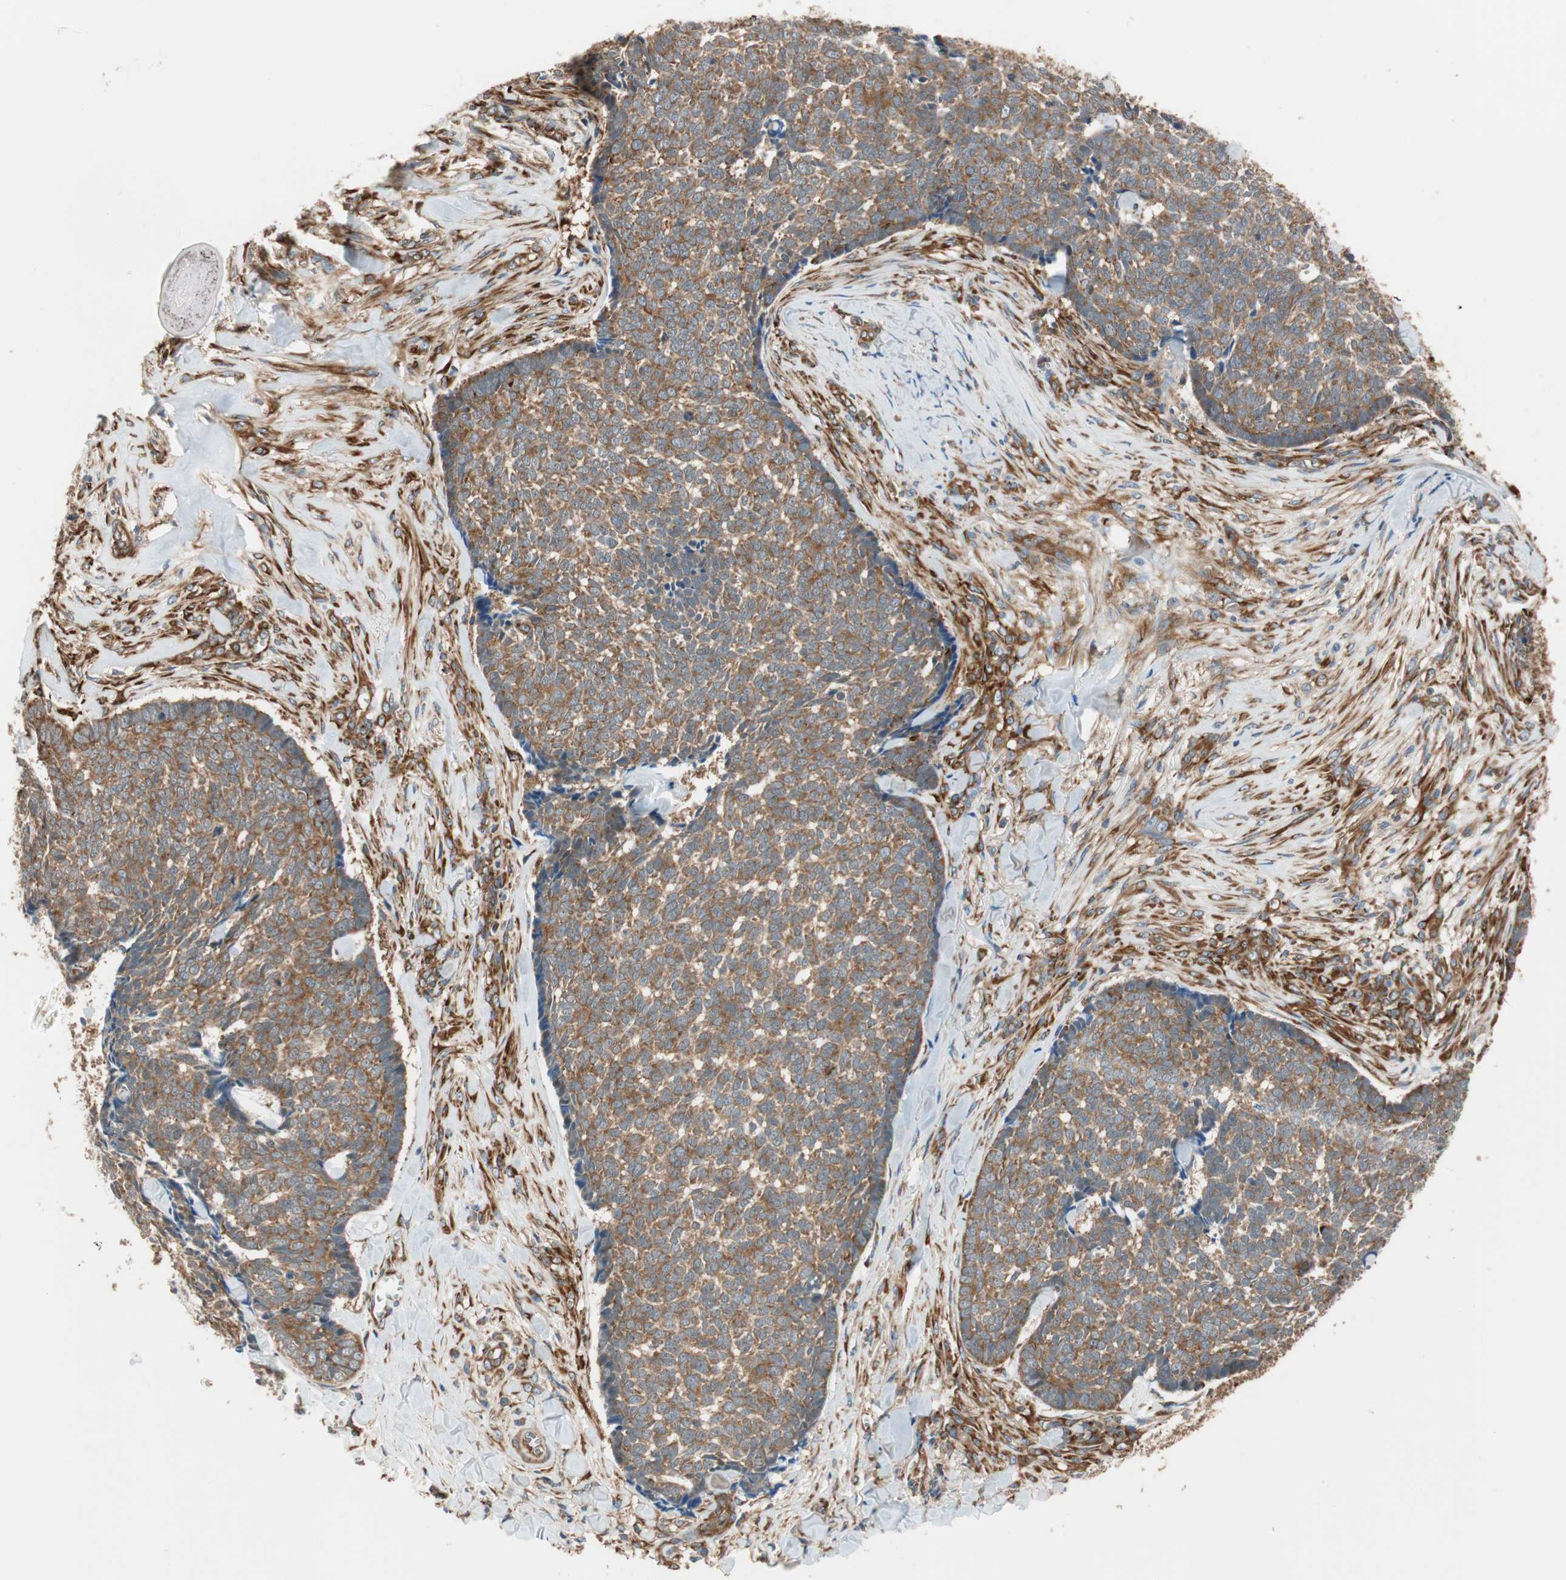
{"staining": {"intensity": "strong", "quantity": ">75%", "location": "cytoplasmic/membranous"}, "tissue": "skin cancer", "cell_type": "Tumor cells", "image_type": "cancer", "snomed": [{"axis": "morphology", "description": "Basal cell carcinoma"}, {"axis": "topography", "description": "Skin"}], "caption": "Skin cancer (basal cell carcinoma) was stained to show a protein in brown. There is high levels of strong cytoplasmic/membranous expression in approximately >75% of tumor cells. (Stains: DAB (3,3'-diaminobenzidine) in brown, nuclei in blue, Microscopy: brightfield microscopy at high magnification).", "gene": "WASL", "patient": {"sex": "male", "age": 84}}